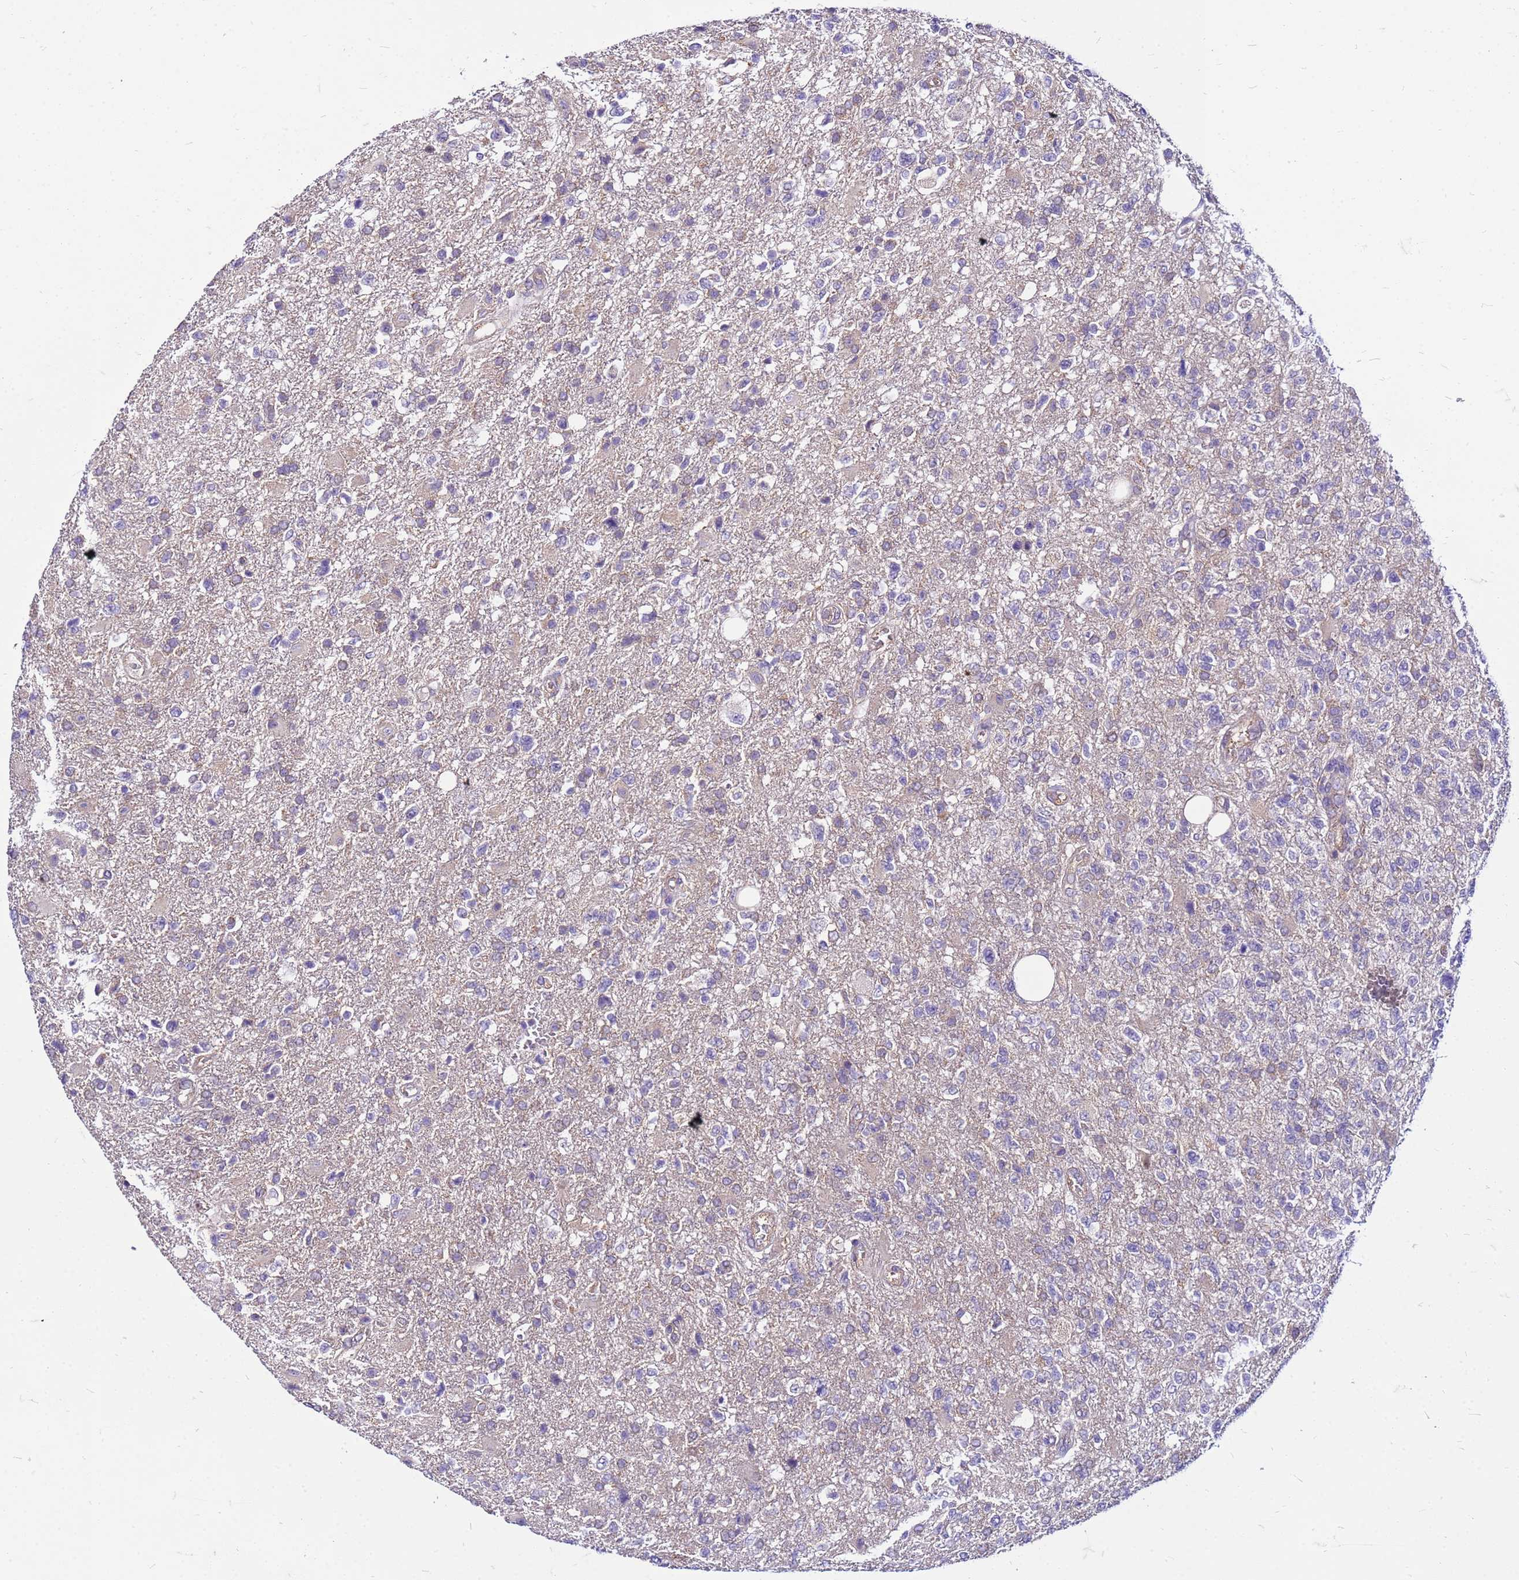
{"staining": {"intensity": "negative", "quantity": "none", "location": "none"}, "tissue": "glioma", "cell_type": "Tumor cells", "image_type": "cancer", "snomed": [{"axis": "morphology", "description": "Glioma, malignant, High grade"}, {"axis": "topography", "description": "Brain"}], "caption": "The image demonstrates no significant staining in tumor cells of malignant glioma (high-grade). (IHC, brightfield microscopy, high magnification).", "gene": "PKD1", "patient": {"sex": "male", "age": 56}}